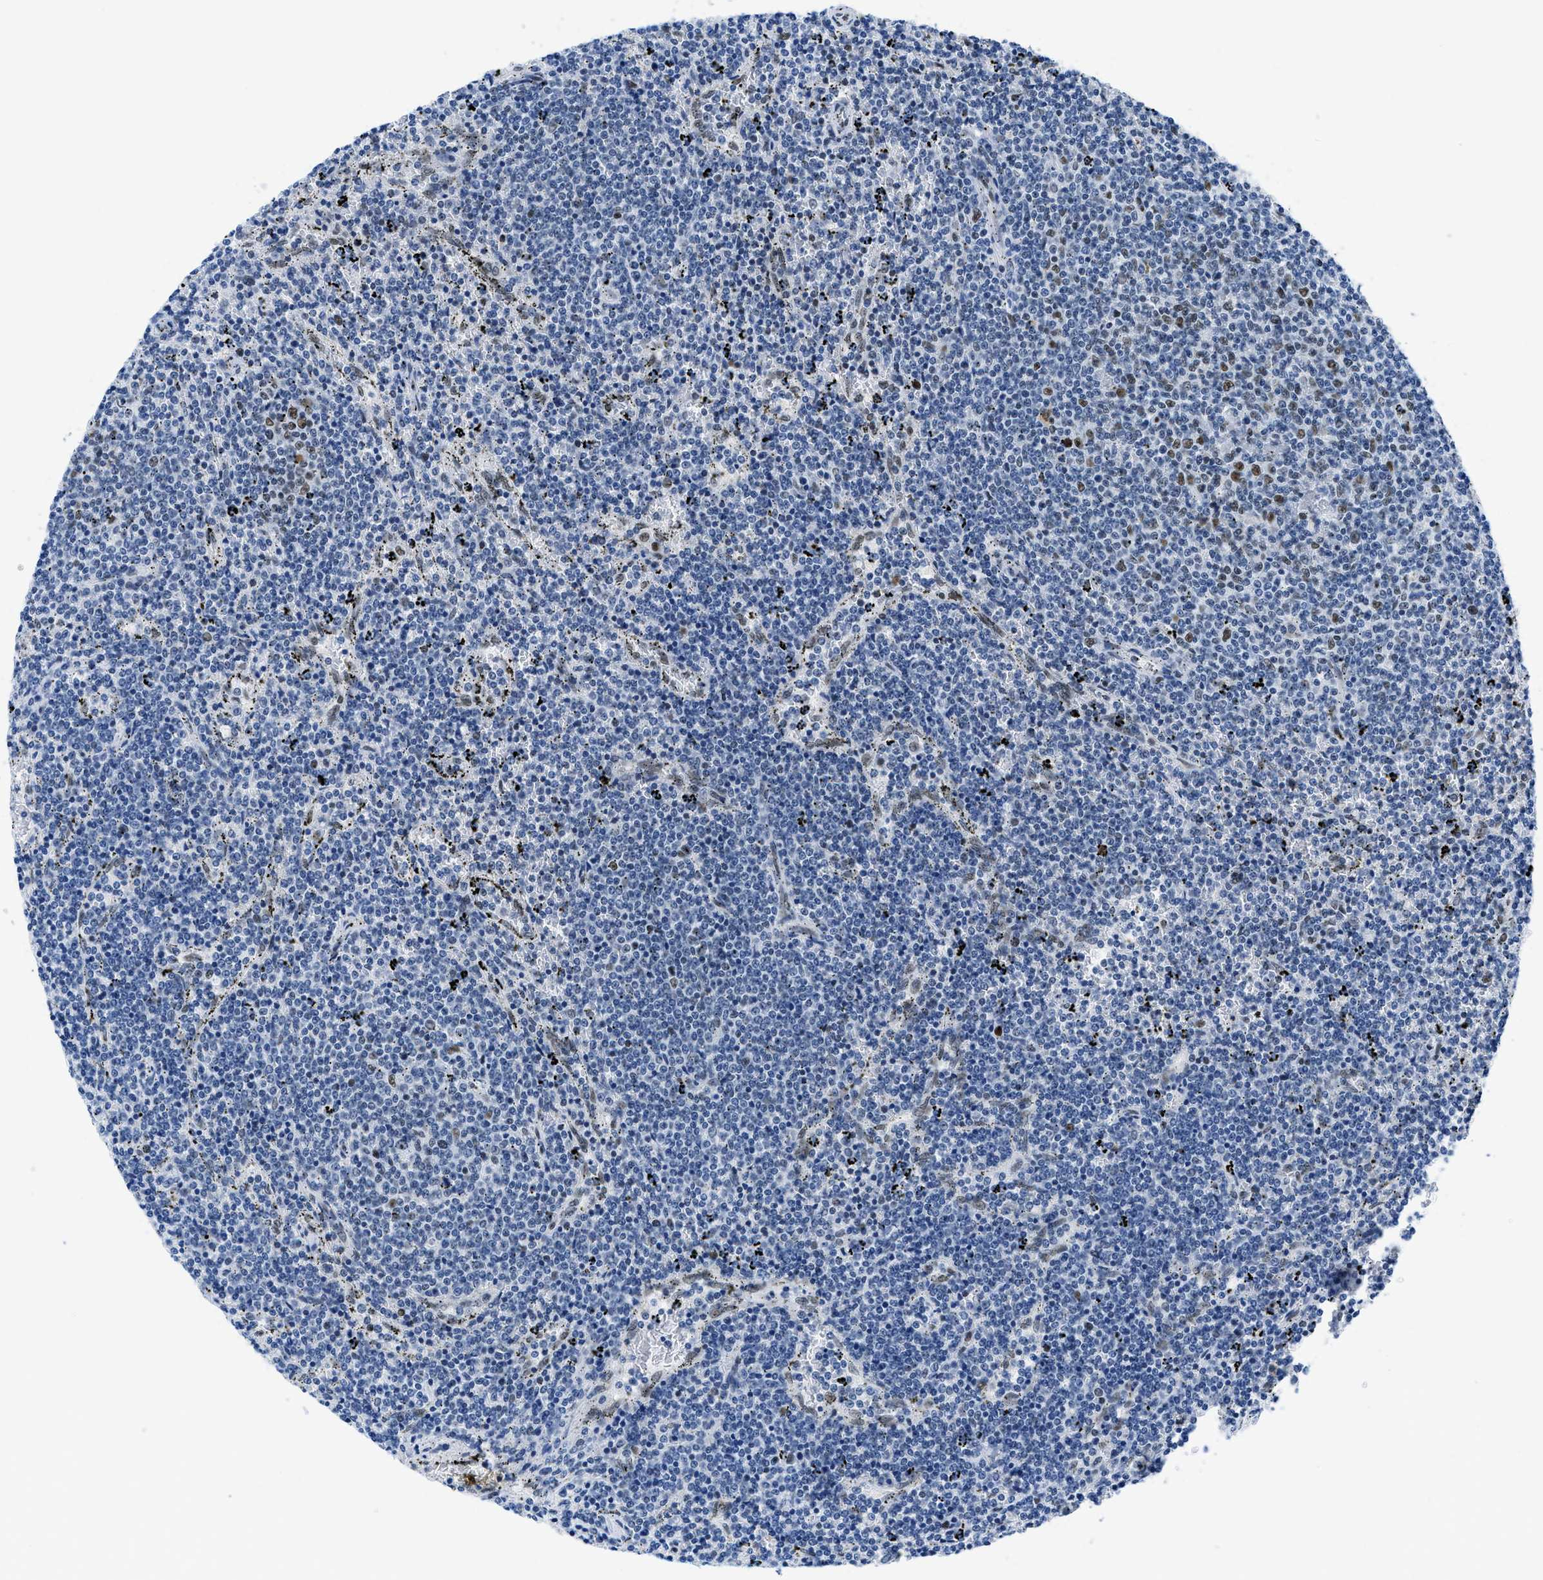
{"staining": {"intensity": "moderate", "quantity": "<25%", "location": "nuclear"}, "tissue": "lymphoma", "cell_type": "Tumor cells", "image_type": "cancer", "snomed": [{"axis": "morphology", "description": "Malignant lymphoma, non-Hodgkin's type, Low grade"}, {"axis": "topography", "description": "Spleen"}], "caption": "A low amount of moderate nuclear staining is present in about <25% of tumor cells in low-grade malignant lymphoma, non-Hodgkin's type tissue. The protein of interest is shown in brown color, while the nuclei are stained blue.", "gene": "SMARCAD1", "patient": {"sex": "female", "age": 50}}